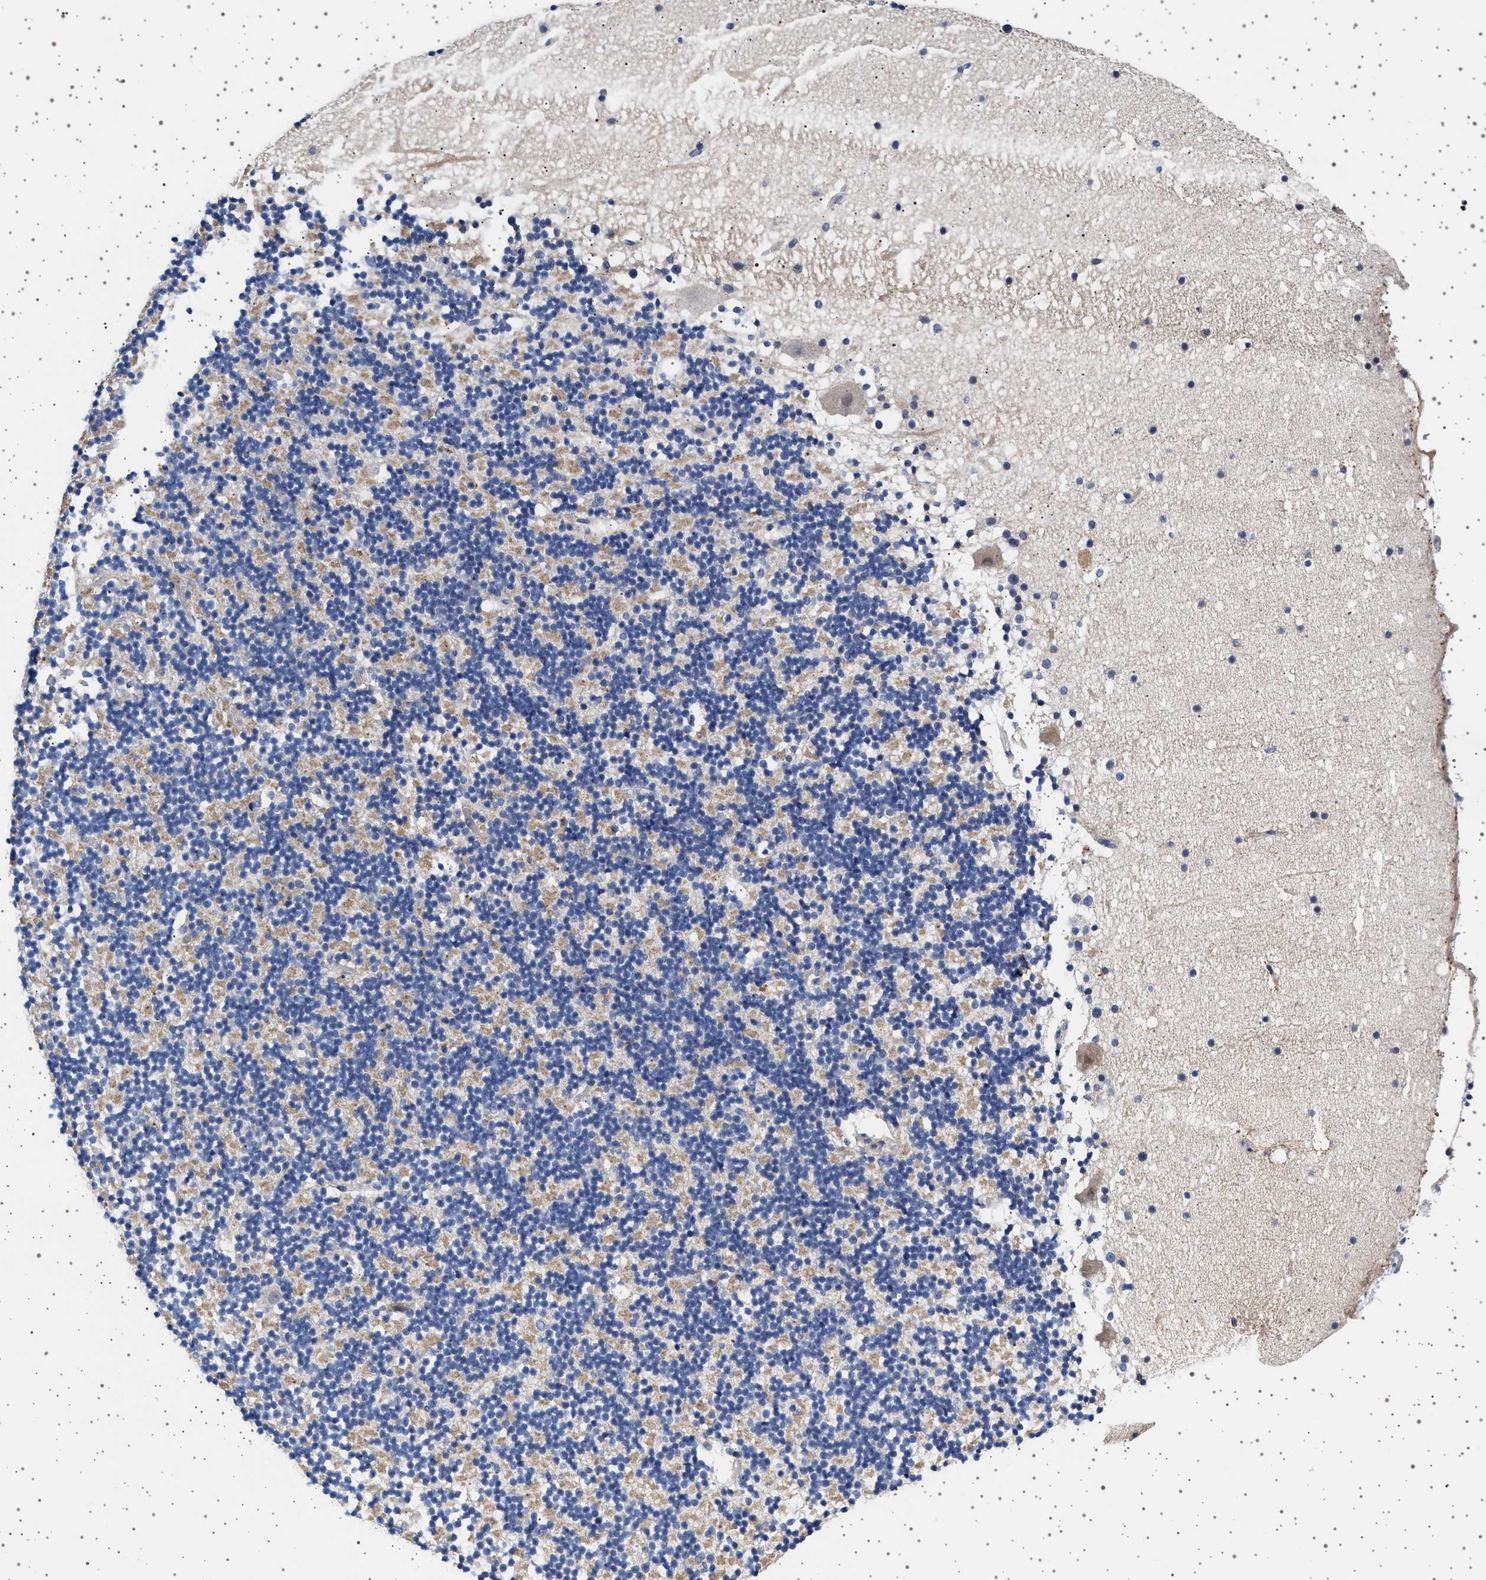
{"staining": {"intensity": "negative", "quantity": "none", "location": "none"}, "tissue": "cerebellum", "cell_type": "Cells in granular layer", "image_type": "normal", "snomed": [{"axis": "morphology", "description": "Normal tissue, NOS"}, {"axis": "topography", "description": "Cerebellum"}], "caption": "A high-resolution photomicrograph shows immunohistochemistry (IHC) staining of unremarkable cerebellum, which reveals no significant positivity in cells in granular layer.", "gene": "TRMT10B", "patient": {"sex": "male", "age": 57}}